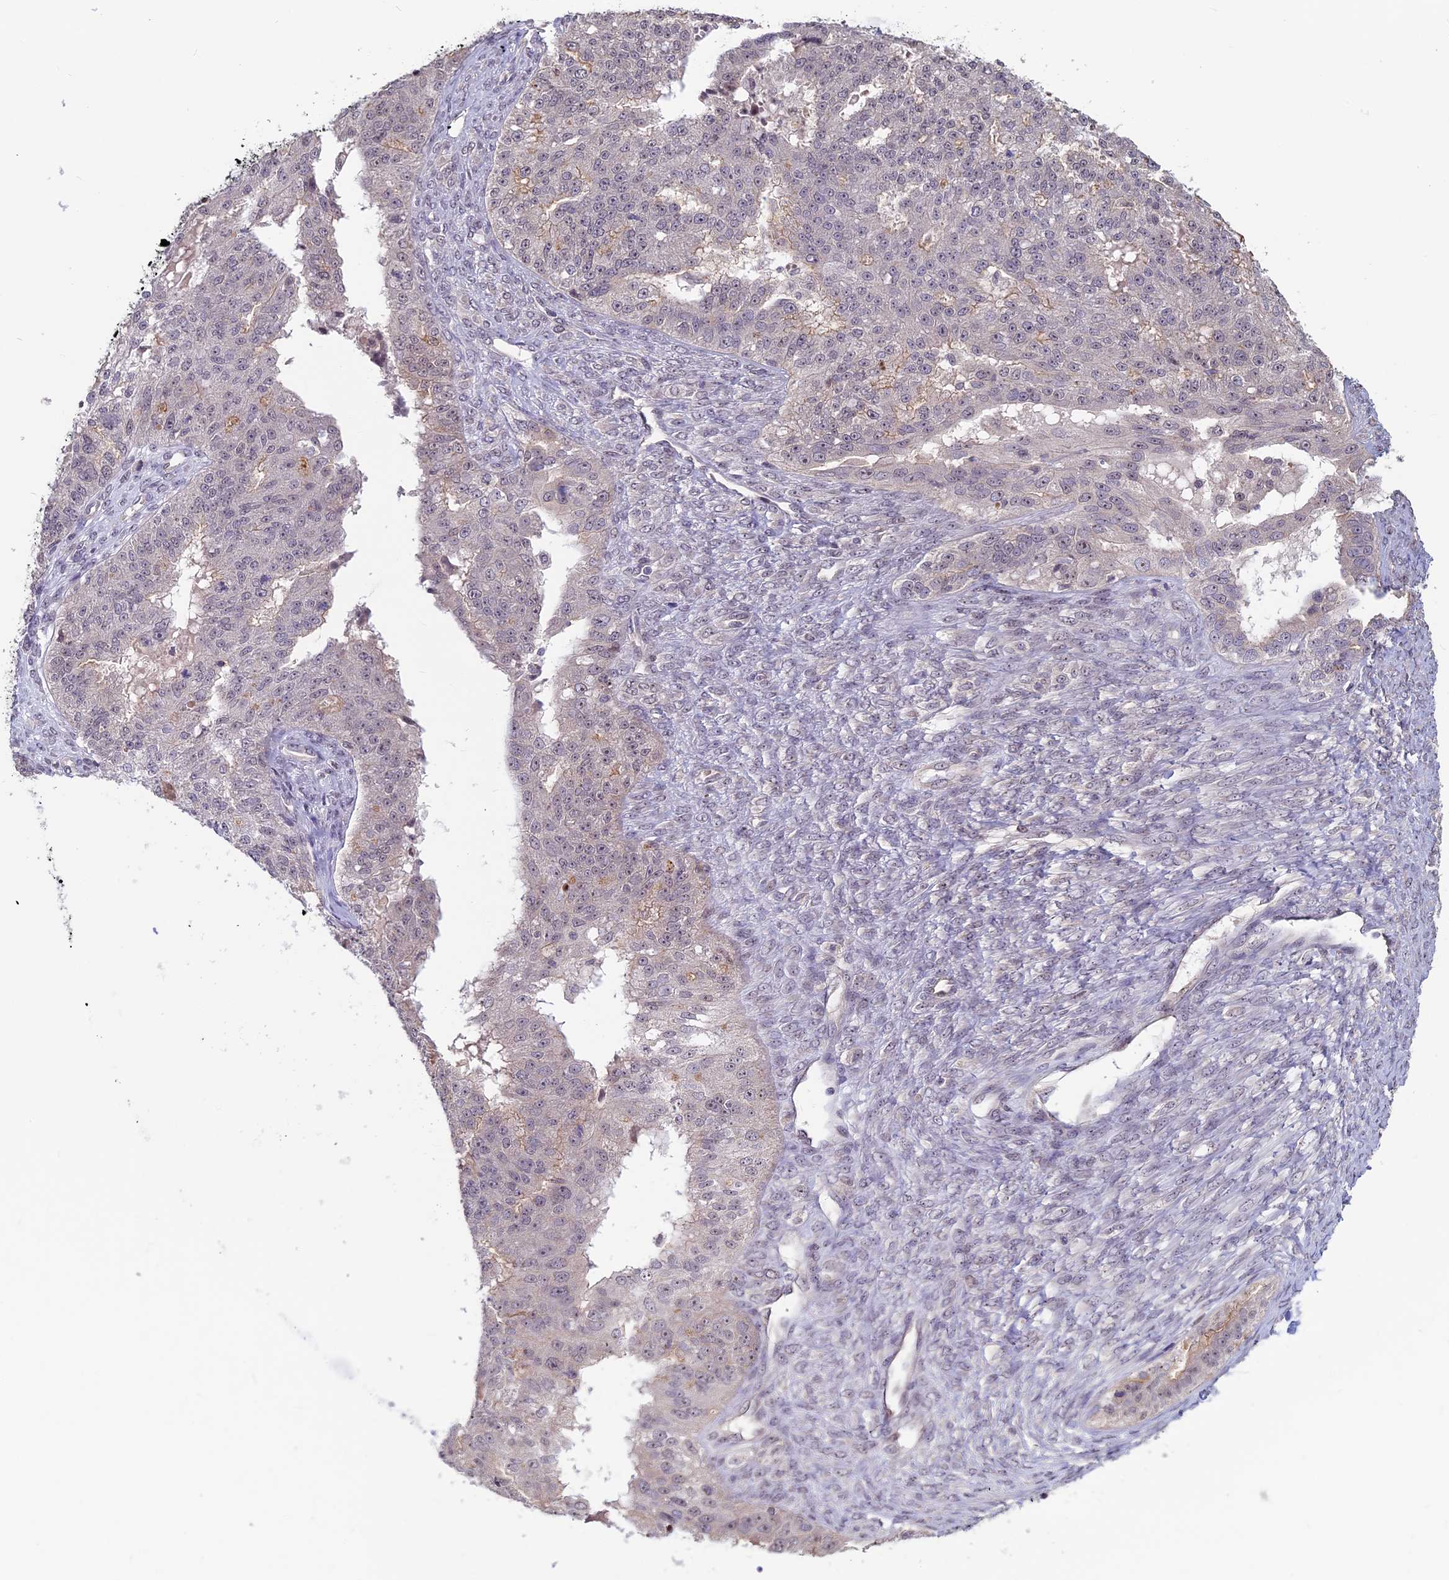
{"staining": {"intensity": "weak", "quantity": "<25%", "location": "nuclear"}, "tissue": "ovarian cancer", "cell_type": "Tumor cells", "image_type": "cancer", "snomed": [{"axis": "morphology", "description": "Cystadenocarcinoma, serous, NOS"}, {"axis": "topography", "description": "Ovary"}], "caption": "This is an immunohistochemistry (IHC) photomicrograph of human ovarian cancer (serous cystadenocarcinoma). There is no expression in tumor cells.", "gene": "SPIRE1", "patient": {"sex": "female", "age": 58}}